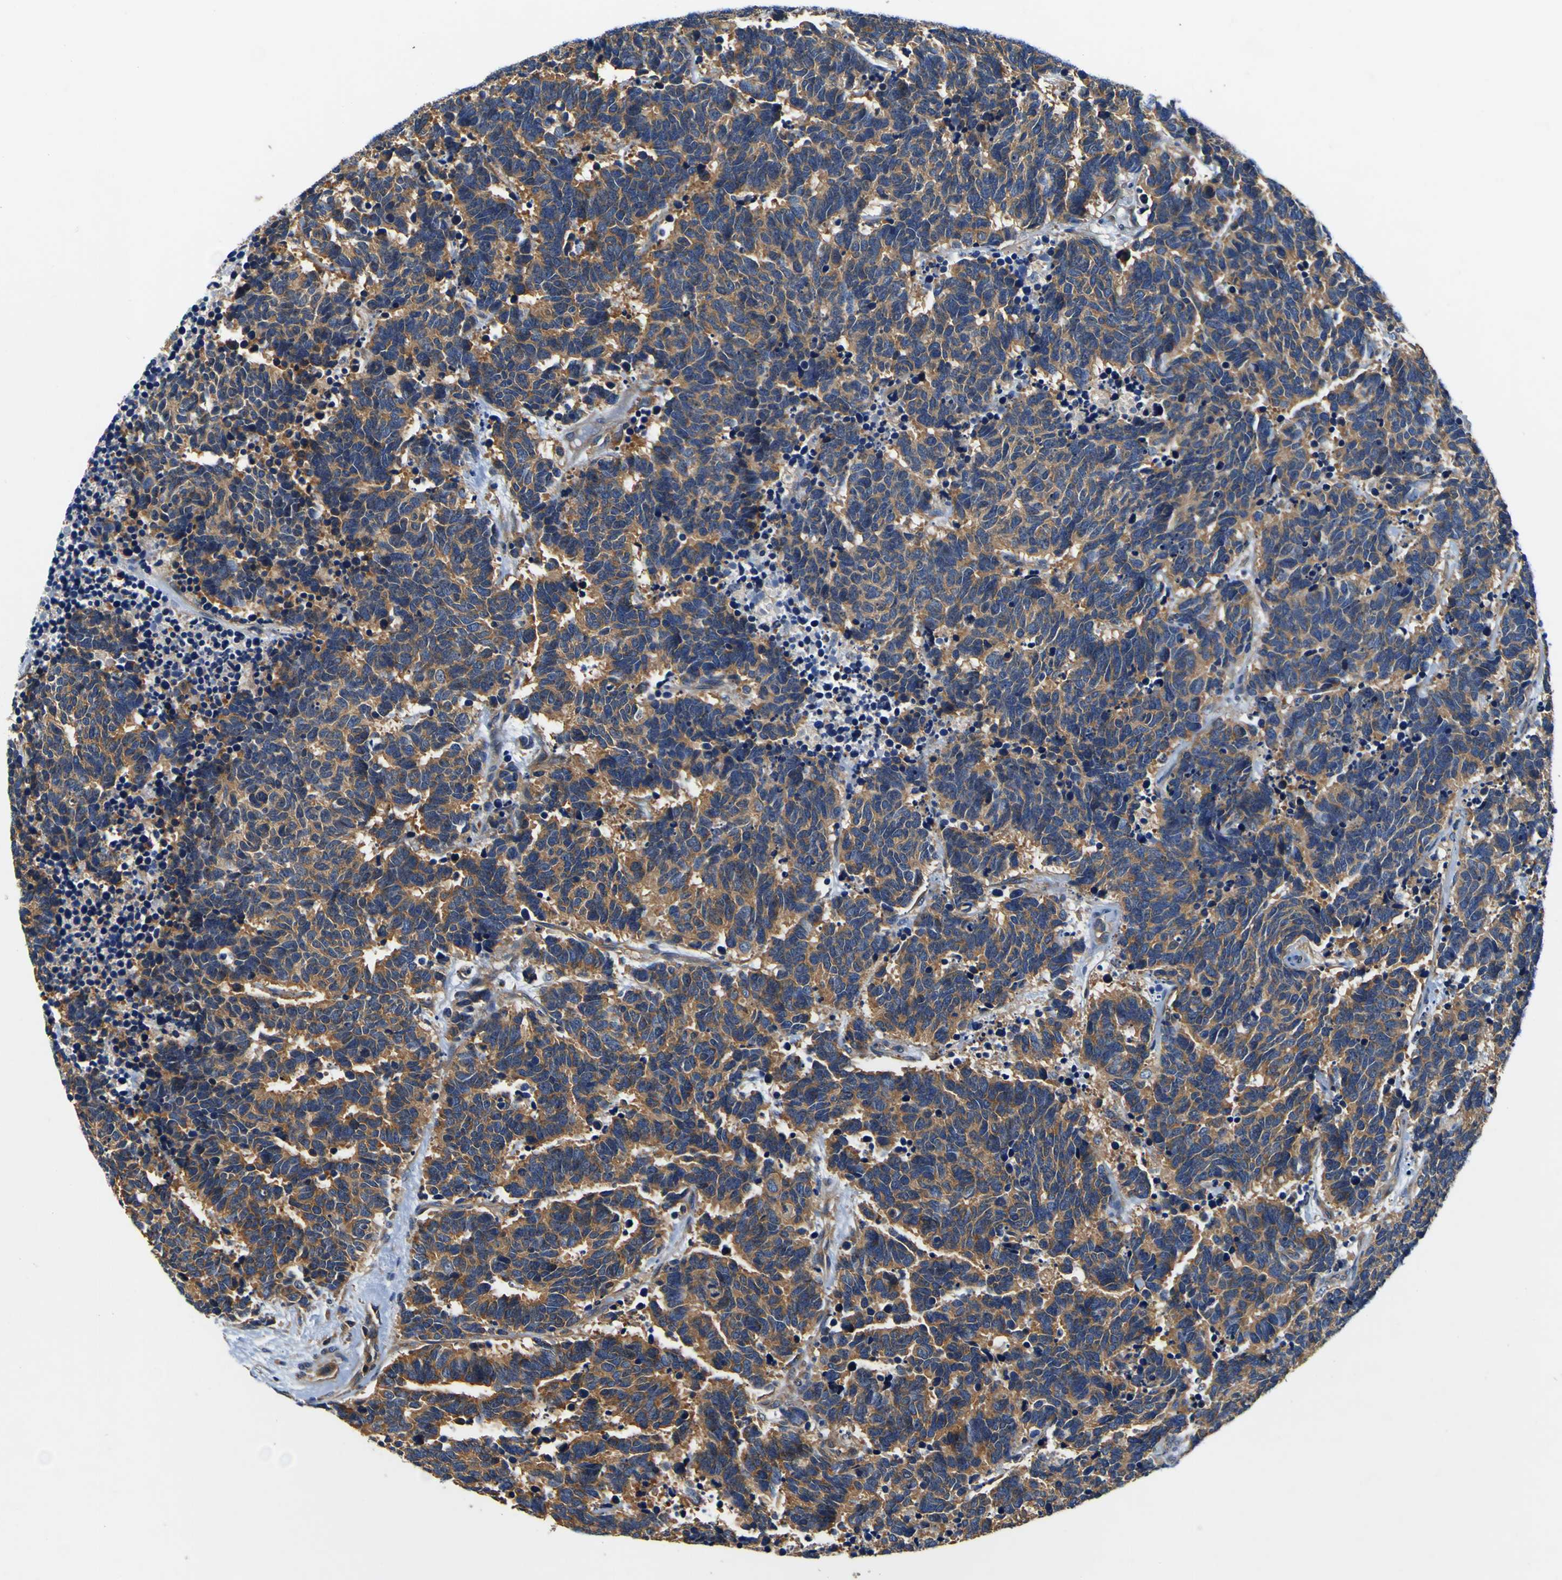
{"staining": {"intensity": "moderate", "quantity": ">75%", "location": "cytoplasmic/membranous"}, "tissue": "carcinoid", "cell_type": "Tumor cells", "image_type": "cancer", "snomed": [{"axis": "morphology", "description": "Carcinoma, NOS"}, {"axis": "morphology", "description": "Carcinoid, malignant, NOS"}, {"axis": "topography", "description": "Urinary bladder"}], "caption": "DAB (3,3'-diaminobenzidine) immunohistochemical staining of malignant carcinoid demonstrates moderate cytoplasmic/membranous protein staining in about >75% of tumor cells. The staining was performed using DAB (3,3'-diaminobenzidine), with brown indicating positive protein expression. Nuclei are stained blue with hematoxylin.", "gene": "CNR2", "patient": {"sex": "male", "age": 57}}